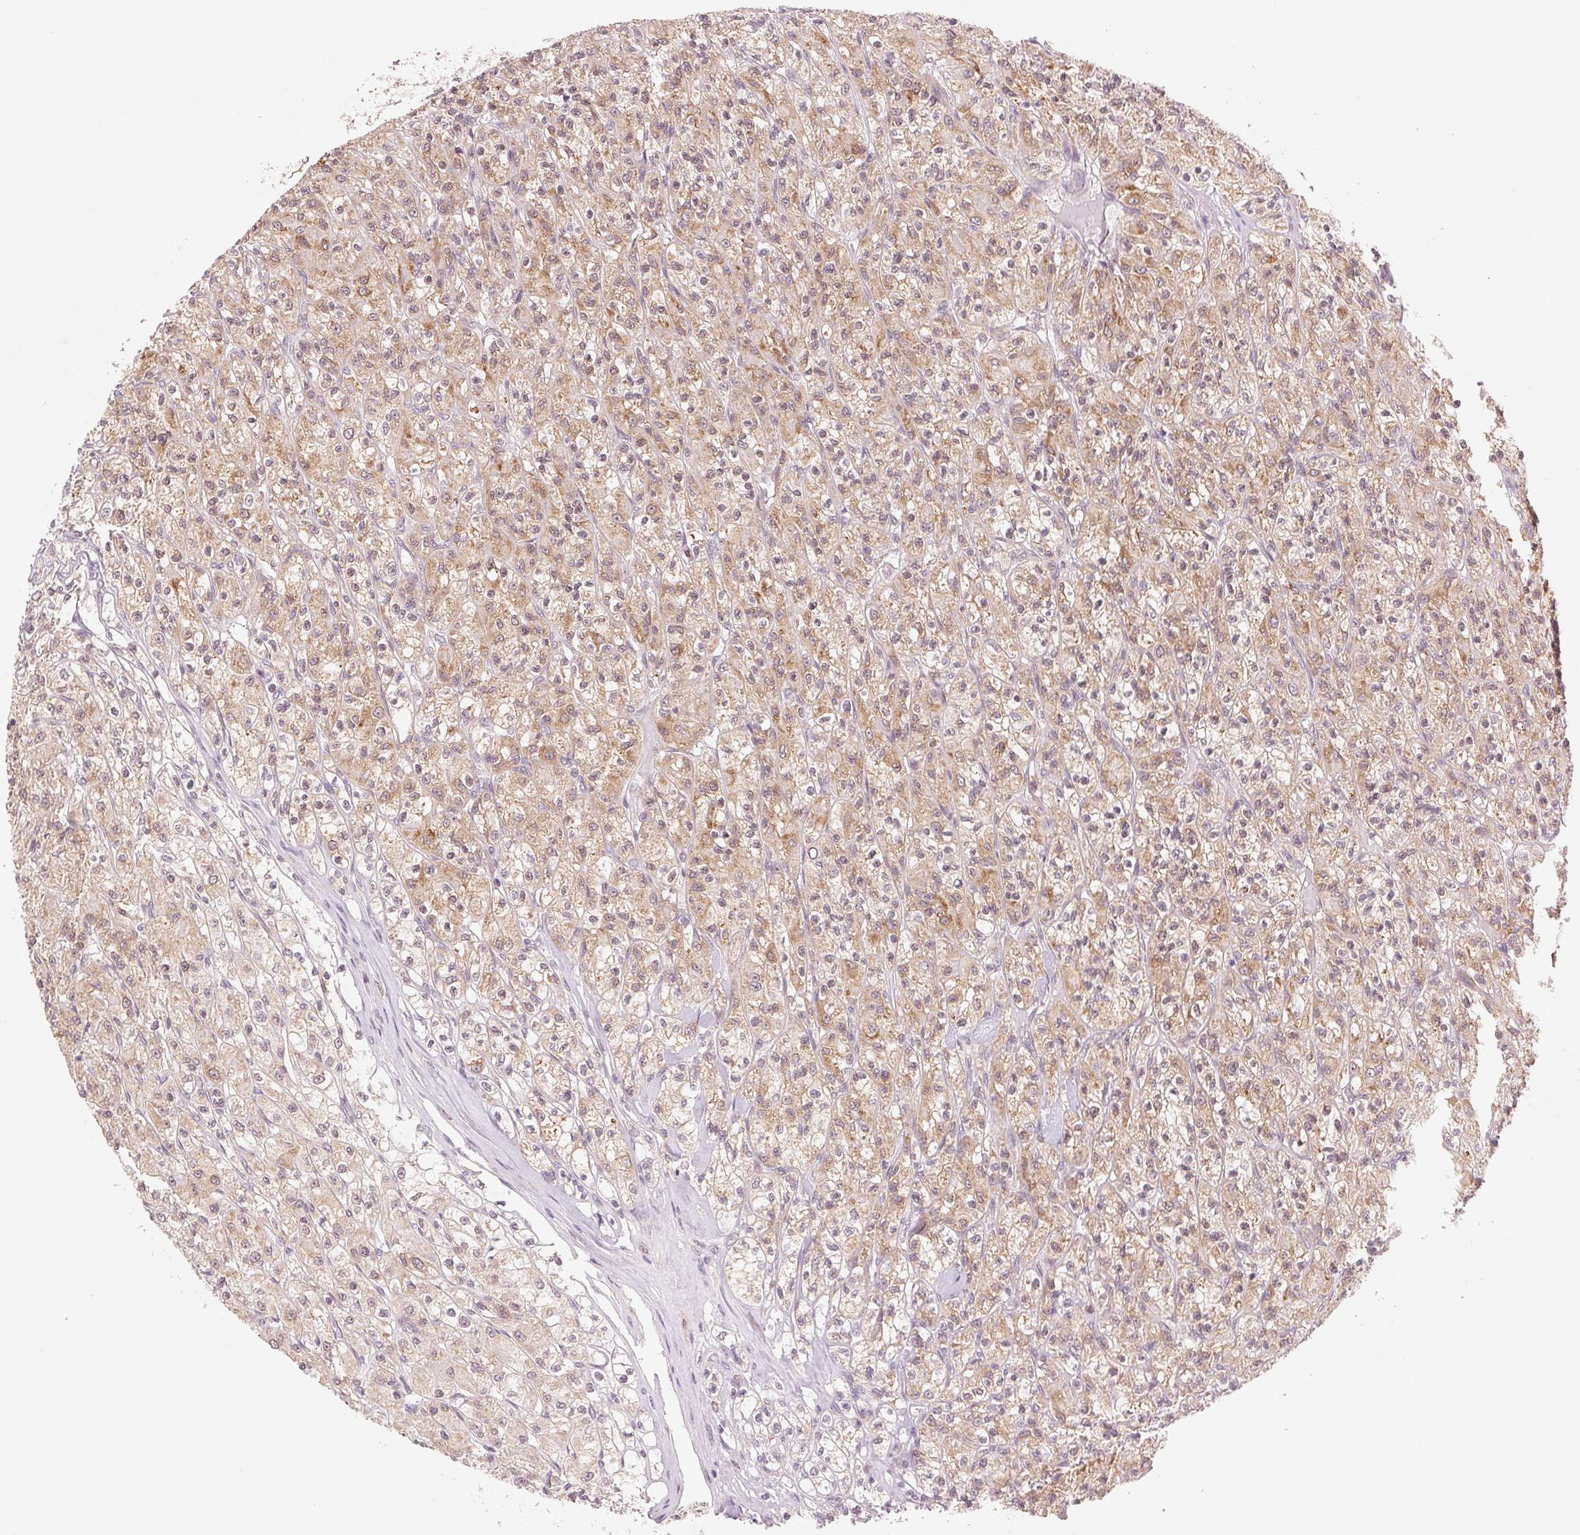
{"staining": {"intensity": "weak", "quantity": ">75%", "location": "cytoplasmic/membranous"}, "tissue": "renal cancer", "cell_type": "Tumor cells", "image_type": "cancer", "snomed": [{"axis": "morphology", "description": "Adenocarcinoma, NOS"}, {"axis": "topography", "description": "Kidney"}], "caption": "A brown stain shows weak cytoplasmic/membranous positivity of a protein in adenocarcinoma (renal) tumor cells.", "gene": "TECR", "patient": {"sex": "female", "age": 70}}